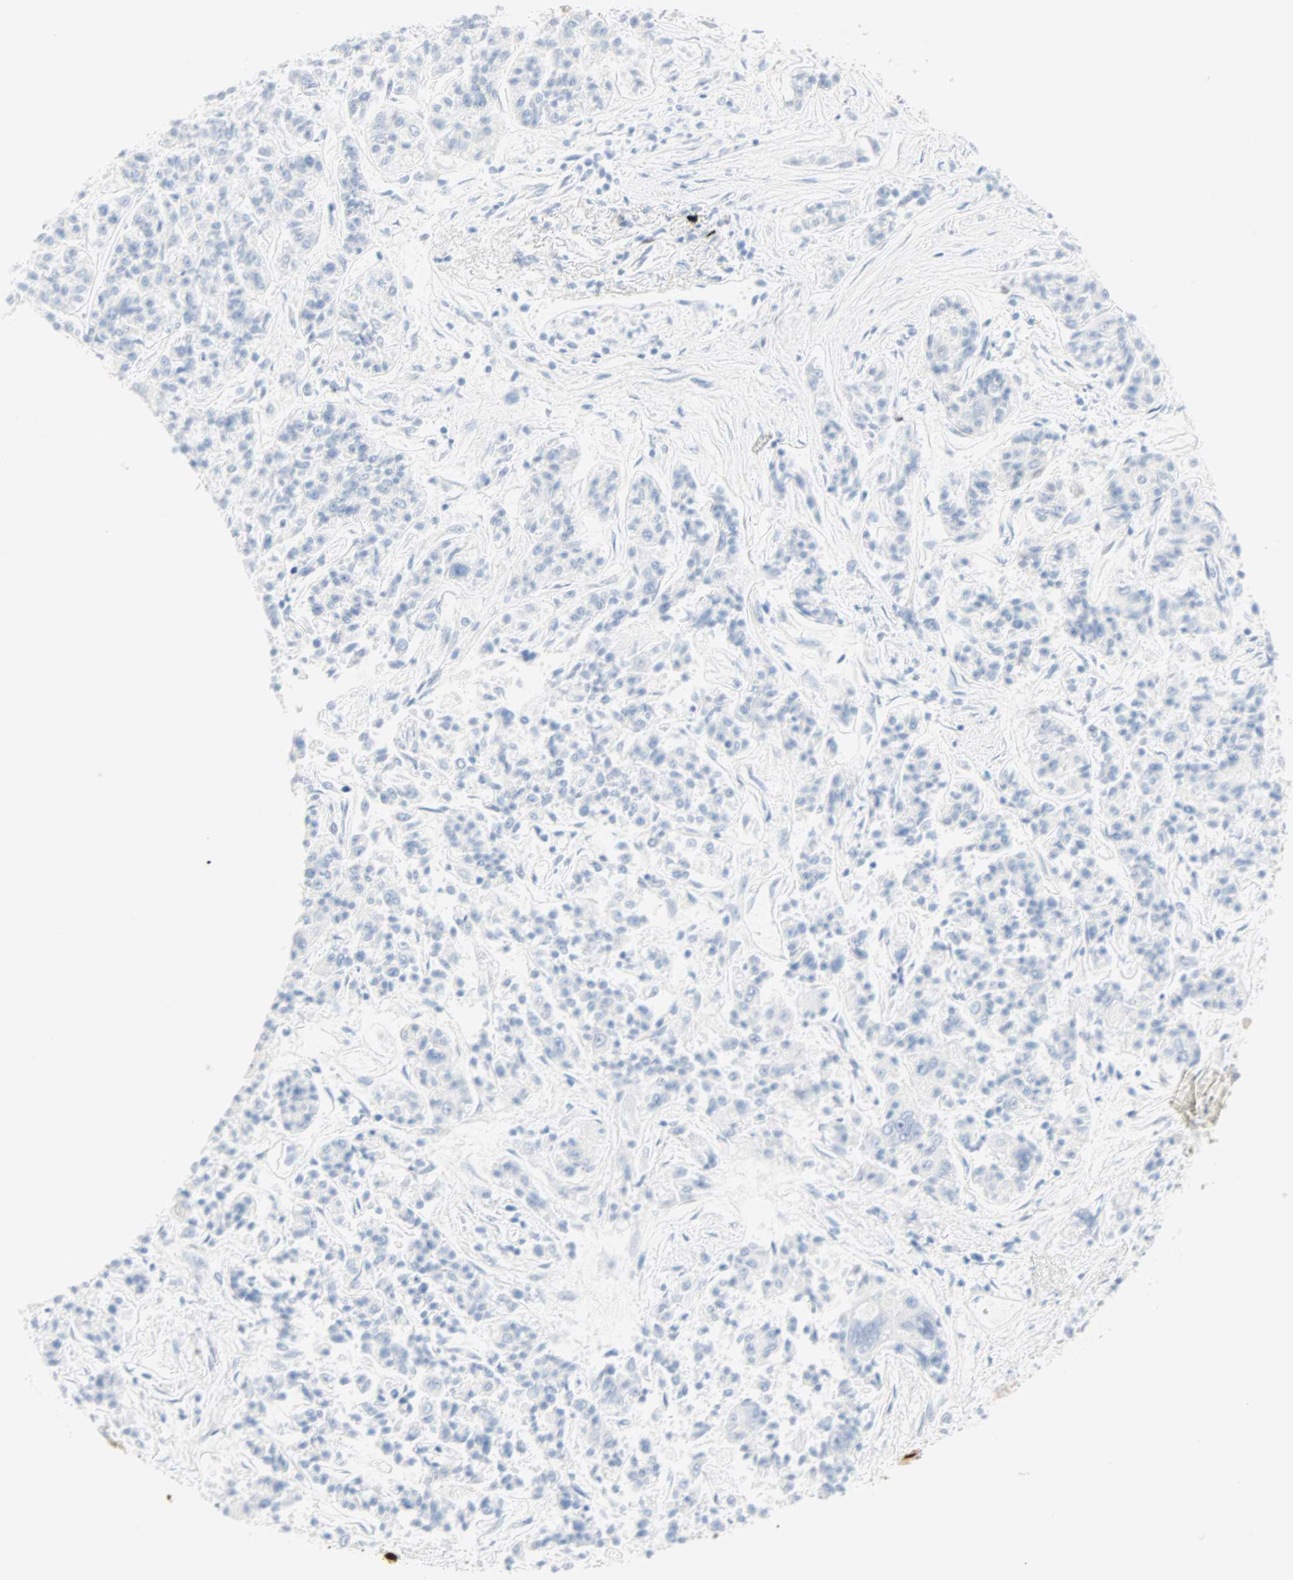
{"staining": {"intensity": "negative", "quantity": "none", "location": "none"}, "tissue": "lung cancer", "cell_type": "Tumor cells", "image_type": "cancer", "snomed": [{"axis": "morphology", "description": "Adenocarcinoma, NOS"}, {"axis": "topography", "description": "Lung"}], "caption": "The photomicrograph reveals no significant expression in tumor cells of lung adenocarcinoma.", "gene": "SELENBP1", "patient": {"sex": "male", "age": 84}}